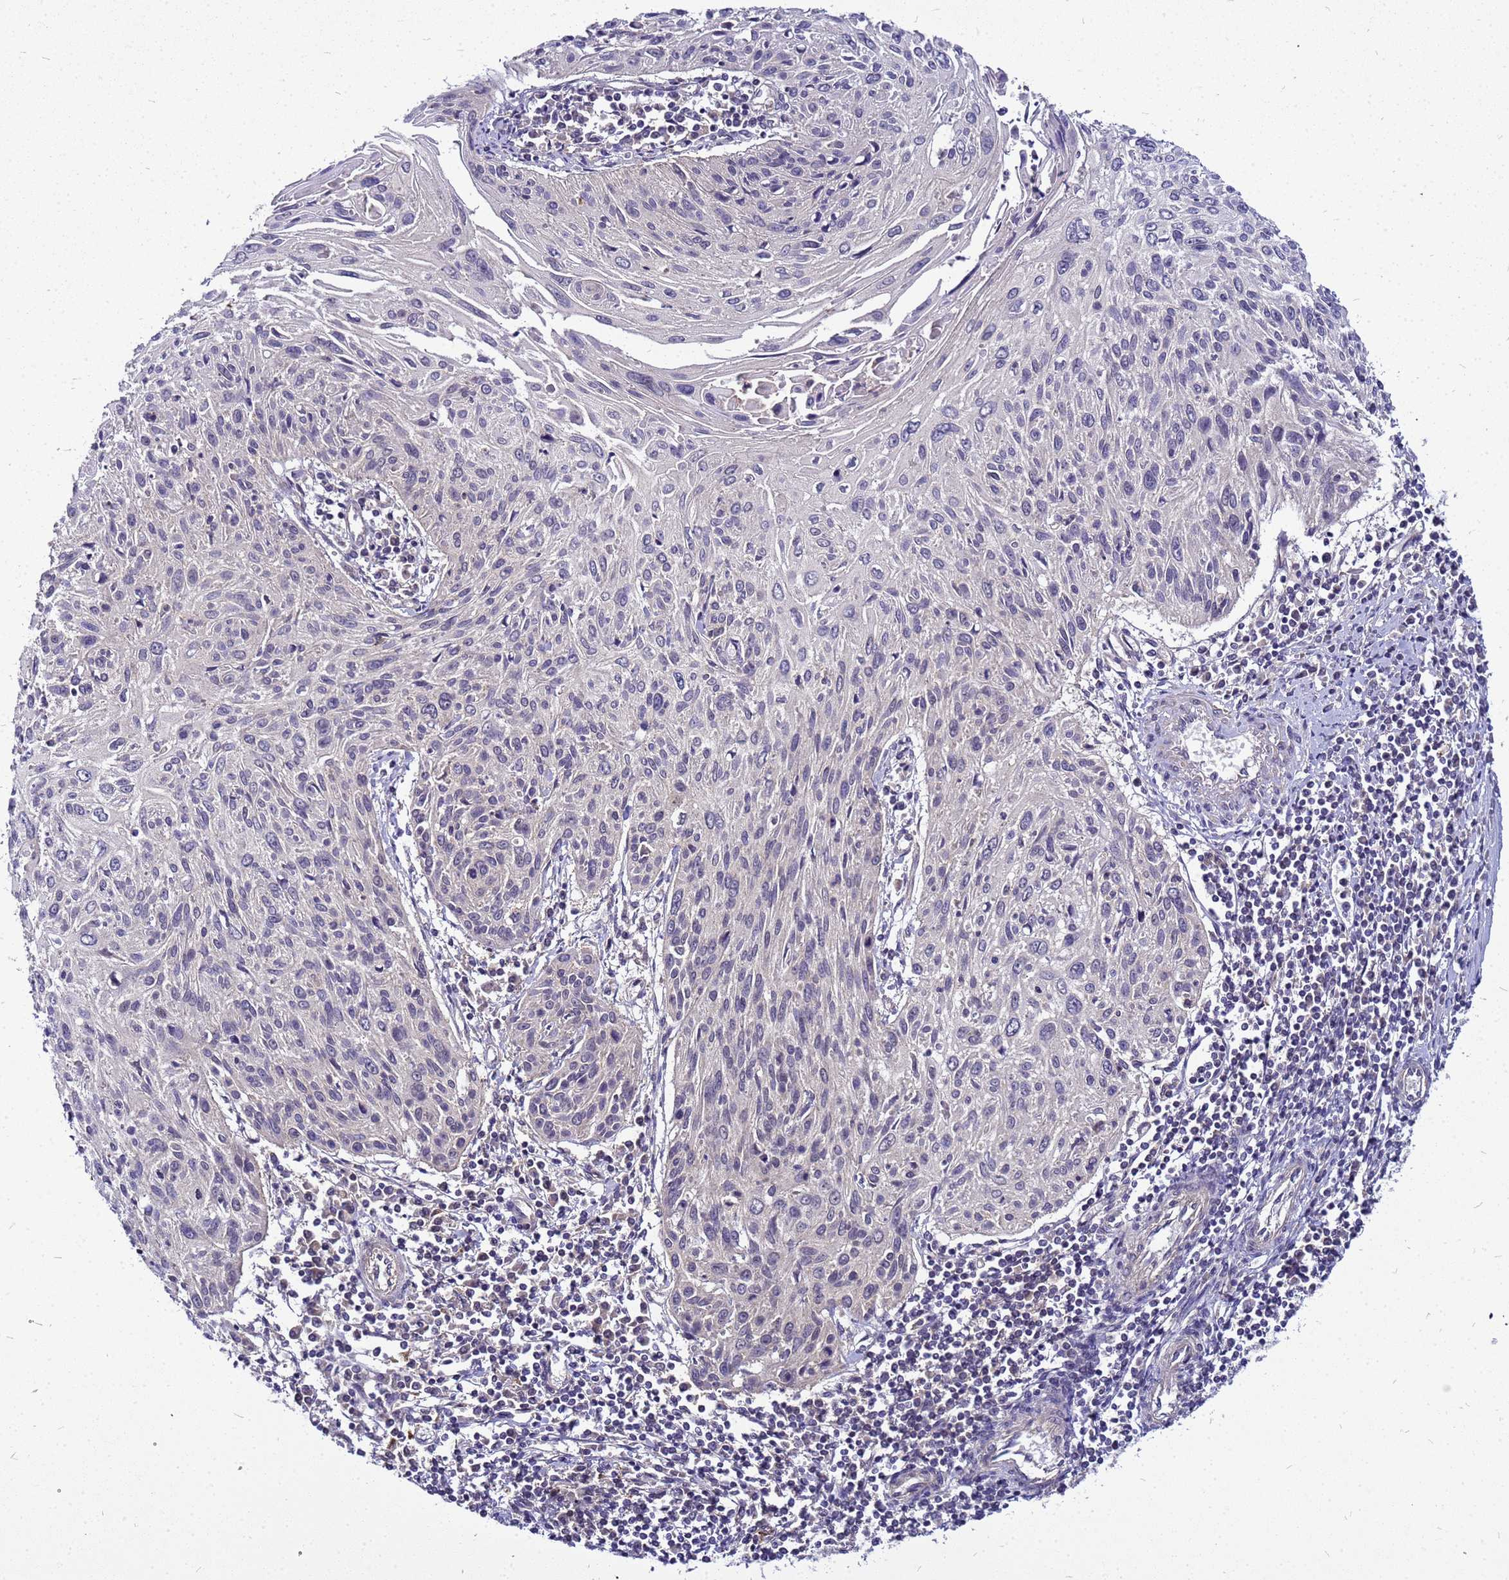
{"staining": {"intensity": "negative", "quantity": "none", "location": "none"}, "tissue": "cervical cancer", "cell_type": "Tumor cells", "image_type": "cancer", "snomed": [{"axis": "morphology", "description": "Squamous cell carcinoma, NOS"}, {"axis": "topography", "description": "Cervix"}], "caption": "A photomicrograph of human cervical cancer is negative for staining in tumor cells. The staining was performed using DAB (3,3'-diaminobenzidine) to visualize the protein expression in brown, while the nuclei were stained in blue with hematoxylin (Magnification: 20x).", "gene": "SAT1", "patient": {"sex": "female", "age": 51}}